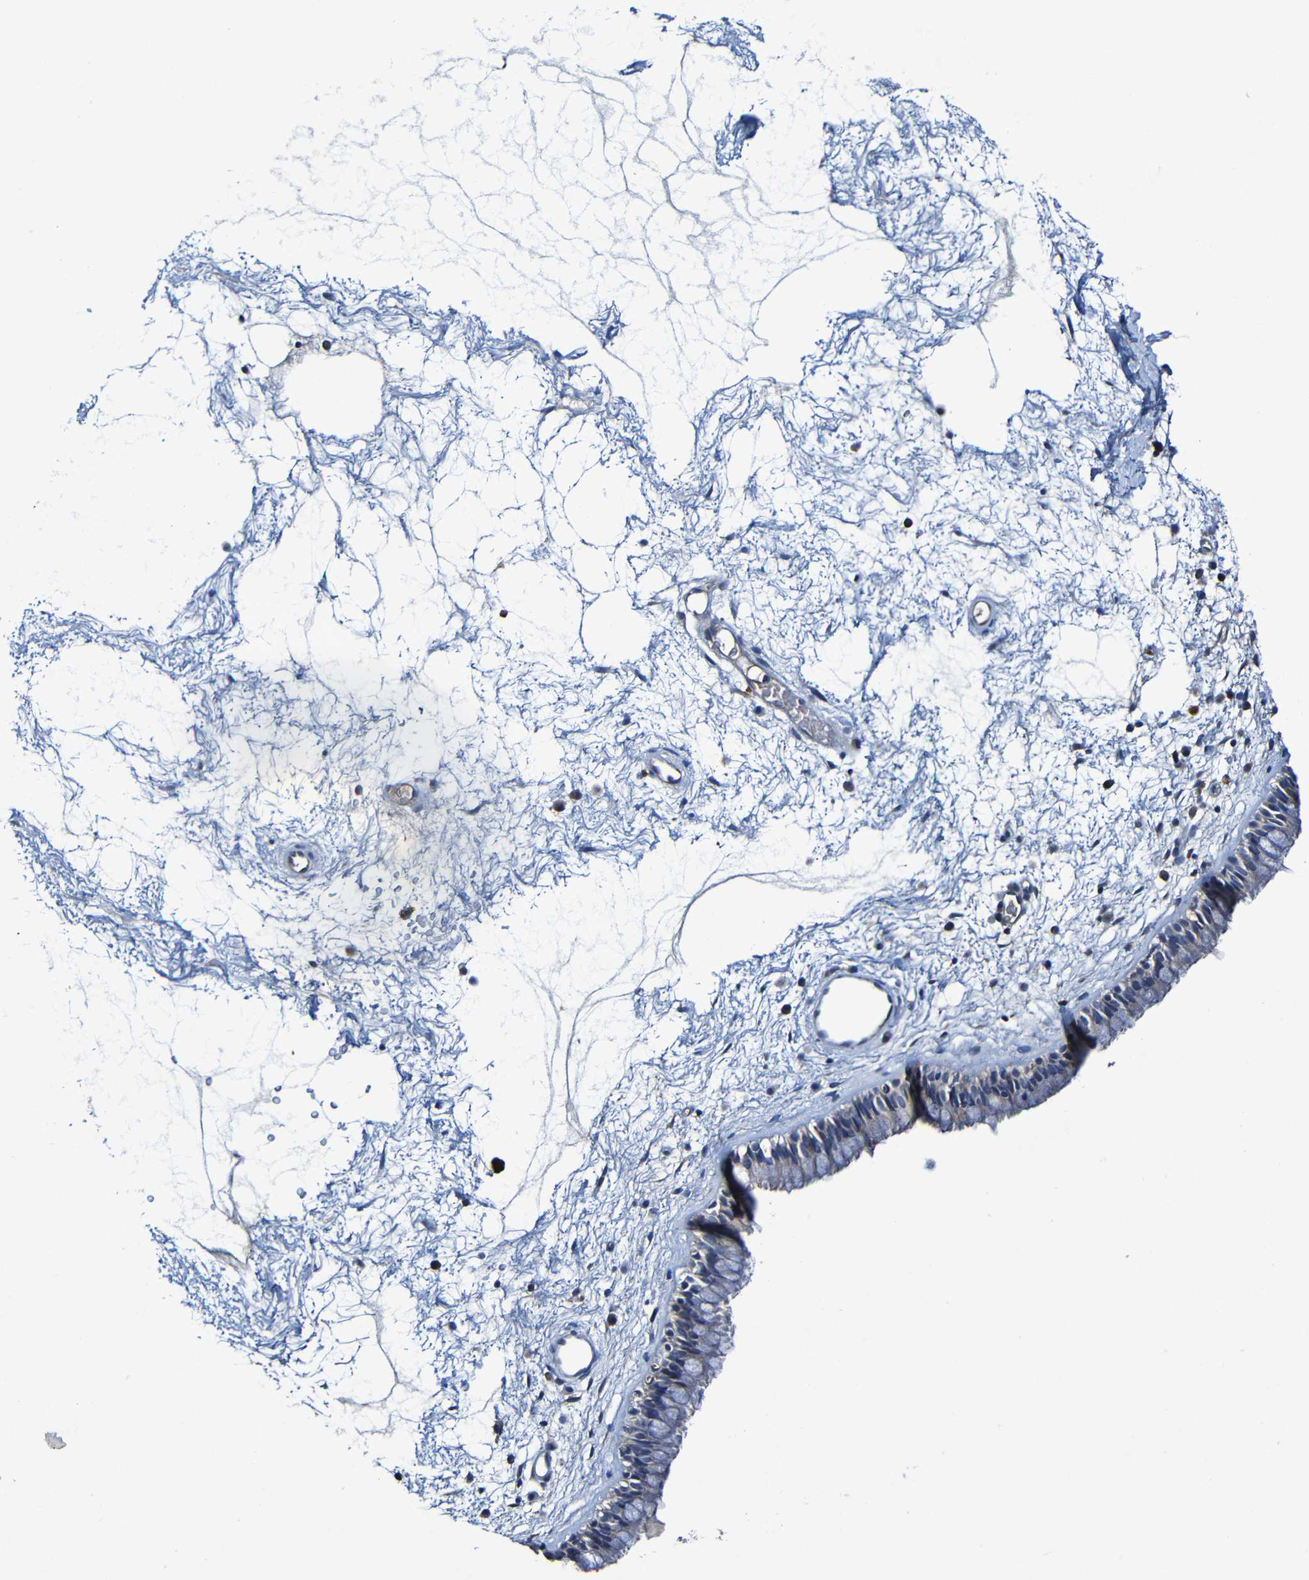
{"staining": {"intensity": "negative", "quantity": "none", "location": "none"}, "tissue": "nasopharynx", "cell_type": "Respiratory epithelial cells", "image_type": "normal", "snomed": [{"axis": "morphology", "description": "Normal tissue, NOS"}, {"axis": "morphology", "description": "Inflammation, NOS"}, {"axis": "topography", "description": "Nasopharynx"}], "caption": "High magnification brightfield microscopy of unremarkable nasopharynx stained with DAB (brown) and counterstained with hematoxylin (blue): respiratory epithelial cells show no significant expression. (DAB immunohistochemistry, high magnification).", "gene": "LRRC70", "patient": {"sex": "male", "age": 48}}